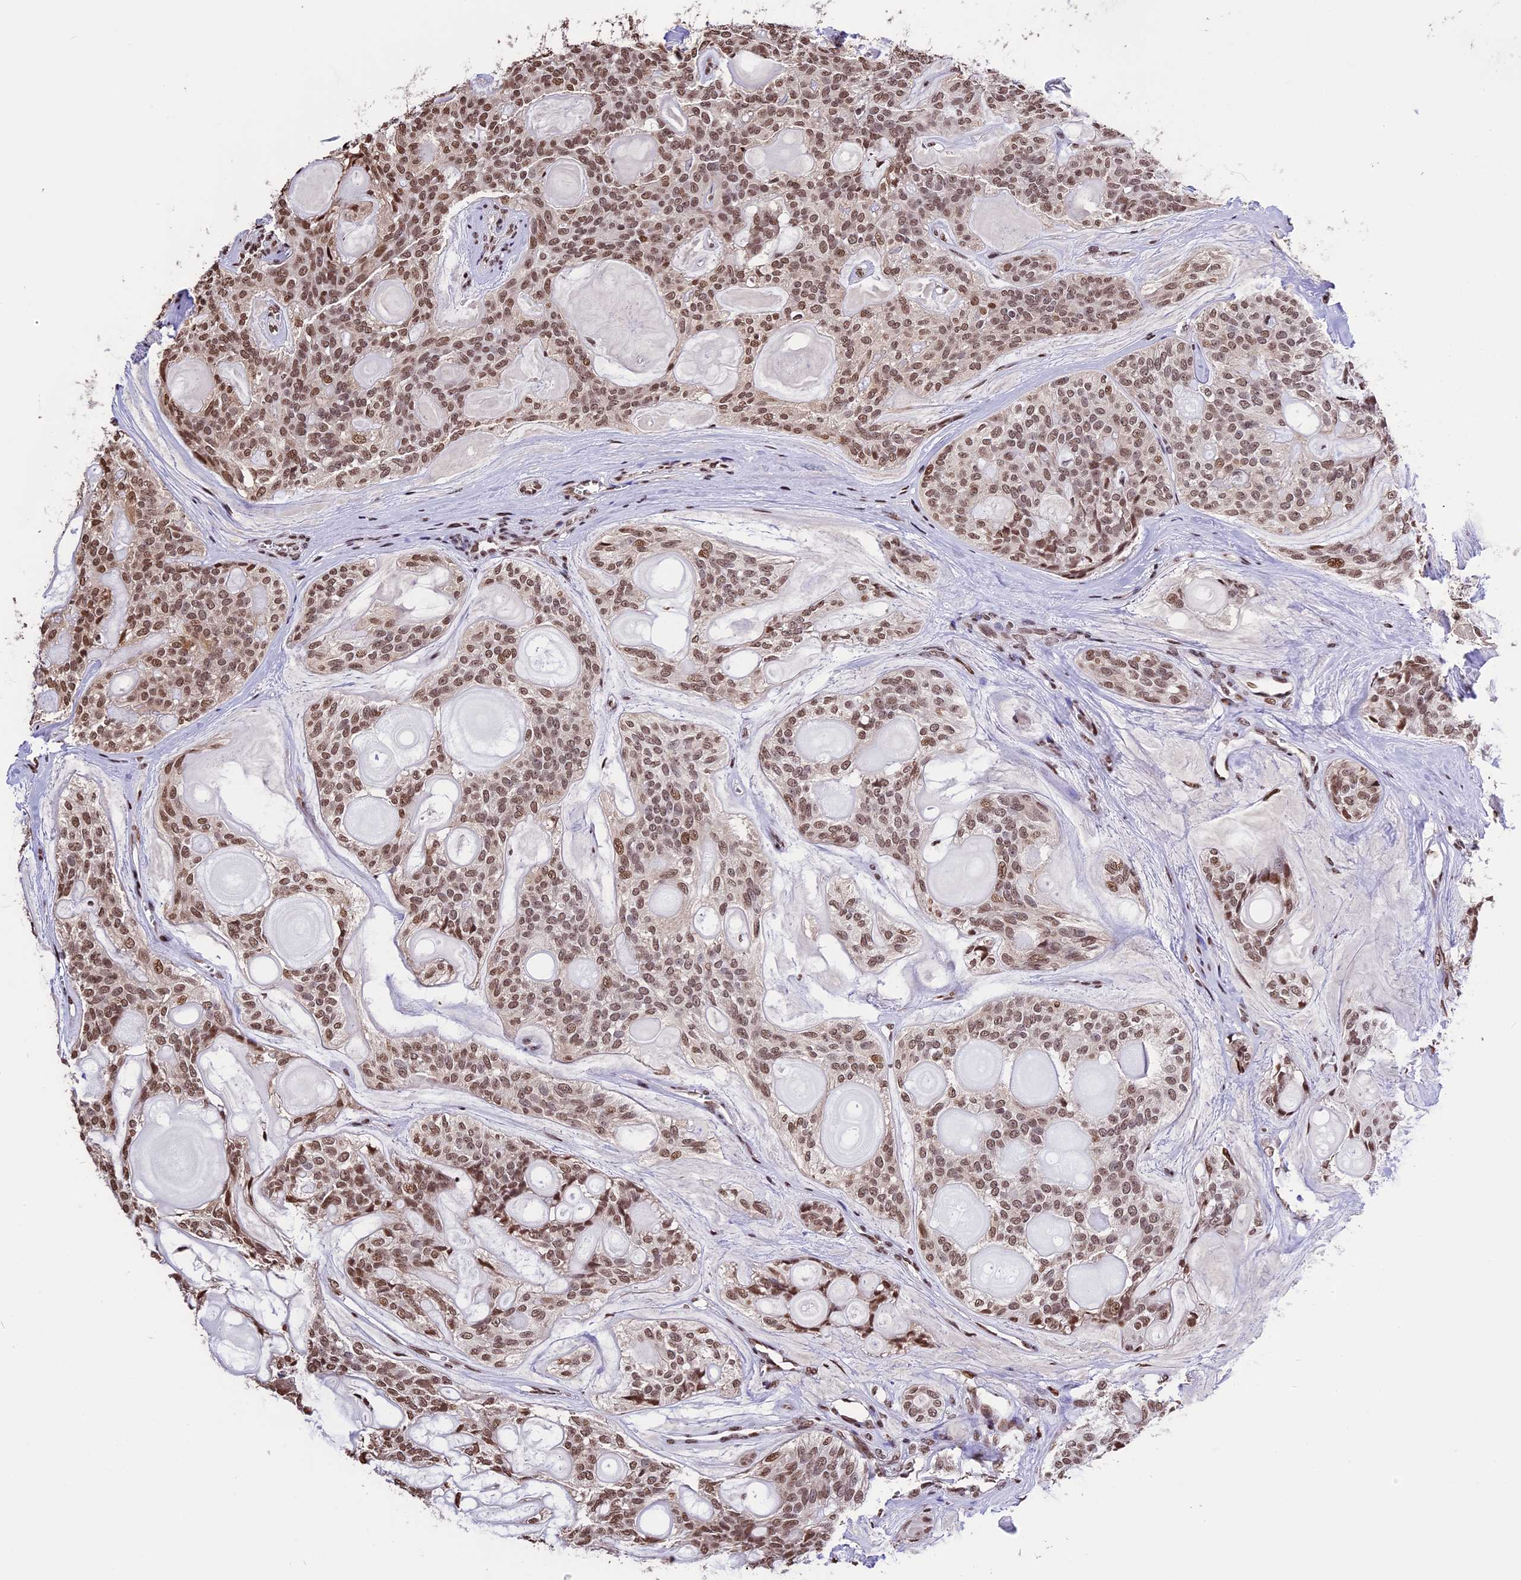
{"staining": {"intensity": "moderate", "quantity": ">75%", "location": "nuclear"}, "tissue": "head and neck cancer", "cell_type": "Tumor cells", "image_type": "cancer", "snomed": [{"axis": "morphology", "description": "Adenocarcinoma, NOS"}, {"axis": "topography", "description": "Head-Neck"}], "caption": "A brown stain labels moderate nuclear expression of a protein in head and neck cancer tumor cells. (DAB IHC, brown staining for protein, blue staining for nuclei).", "gene": "POLR3E", "patient": {"sex": "male", "age": 66}}